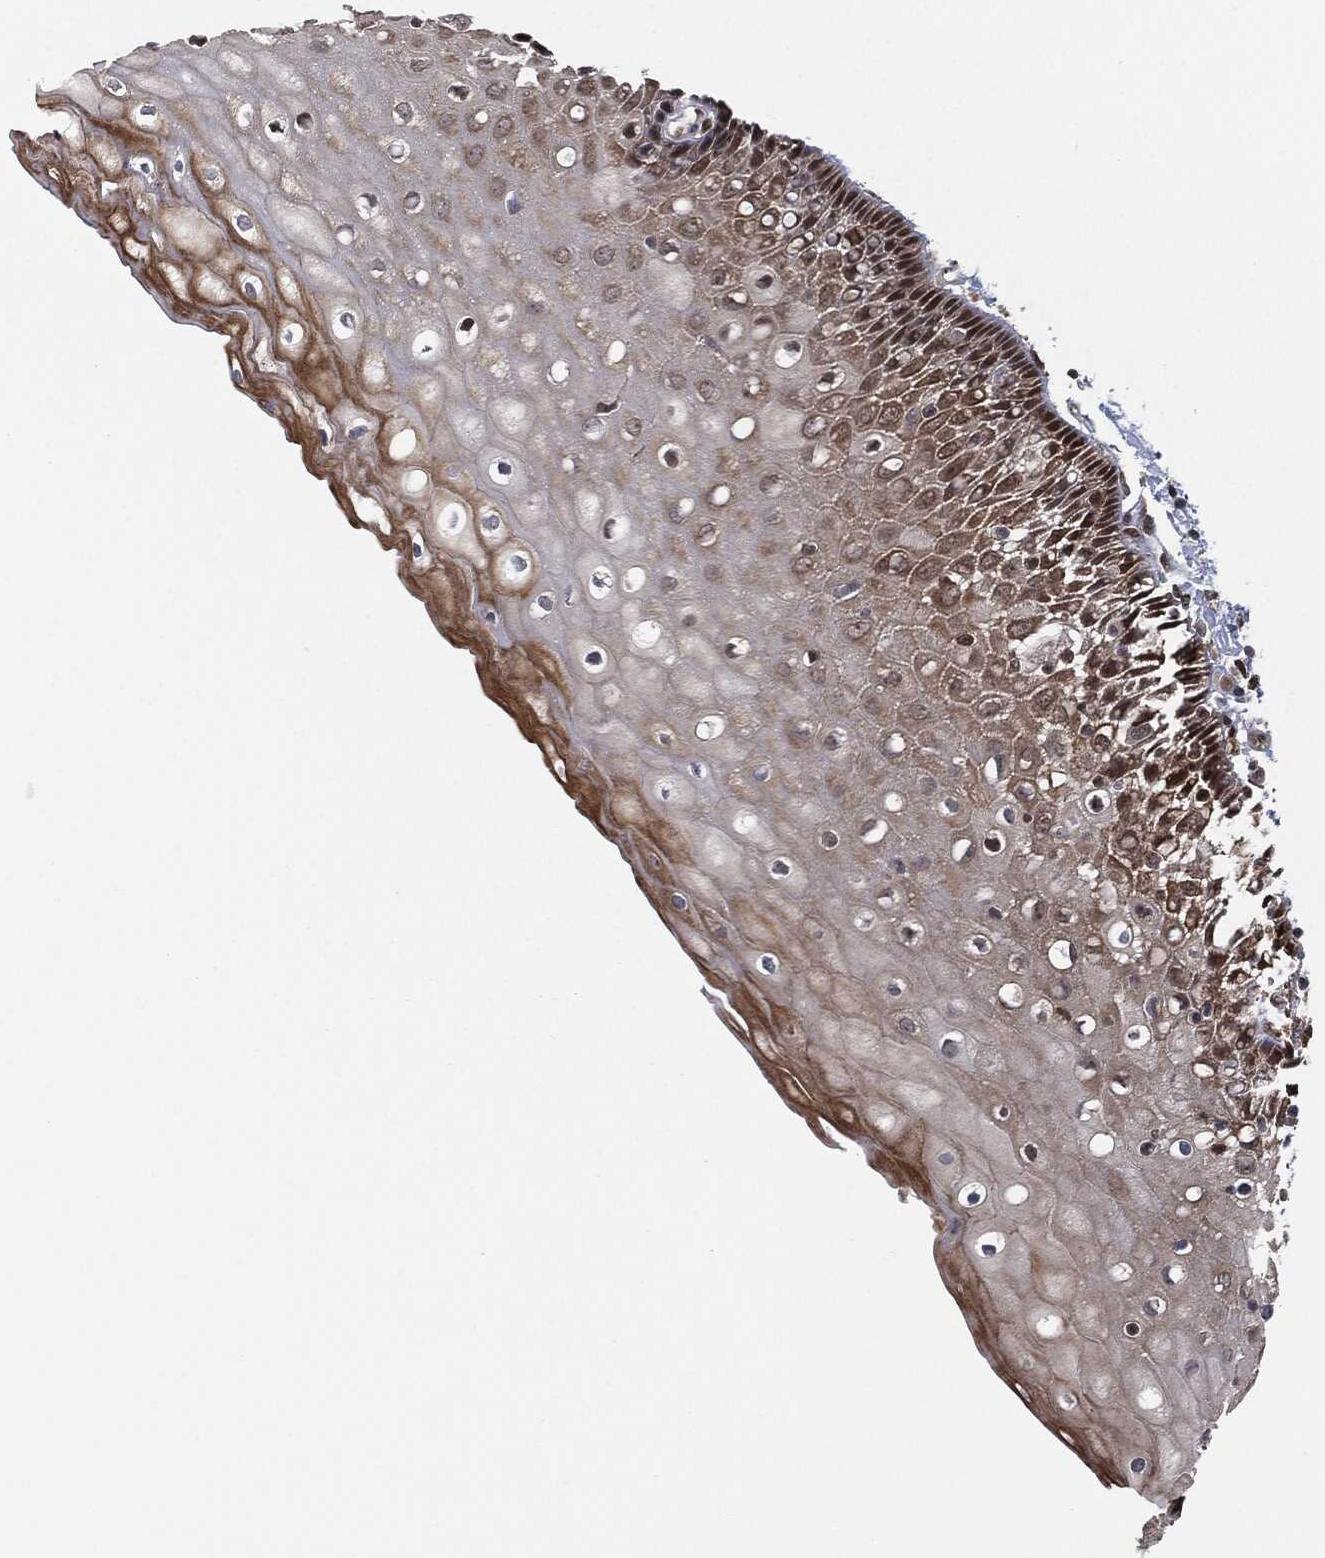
{"staining": {"intensity": "moderate", "quantity": ">75%", "location": "nuclear"}, "tissue": "cervix", "cell_type": "Glandular cells", "image_type": "normal", "snomed": [{"axis": "morphology", "description": "Normal tissue, NOS"}, {"axis": "topography", "description": "Cervix"}], "caption": "This is a histology image of immunohistochemistry staining of normal cervix, which shows moderate staining in the nuclear of glandular cells.", "gene": "CAPRIN2", "patient": {"sex": "female", "age": 37}}